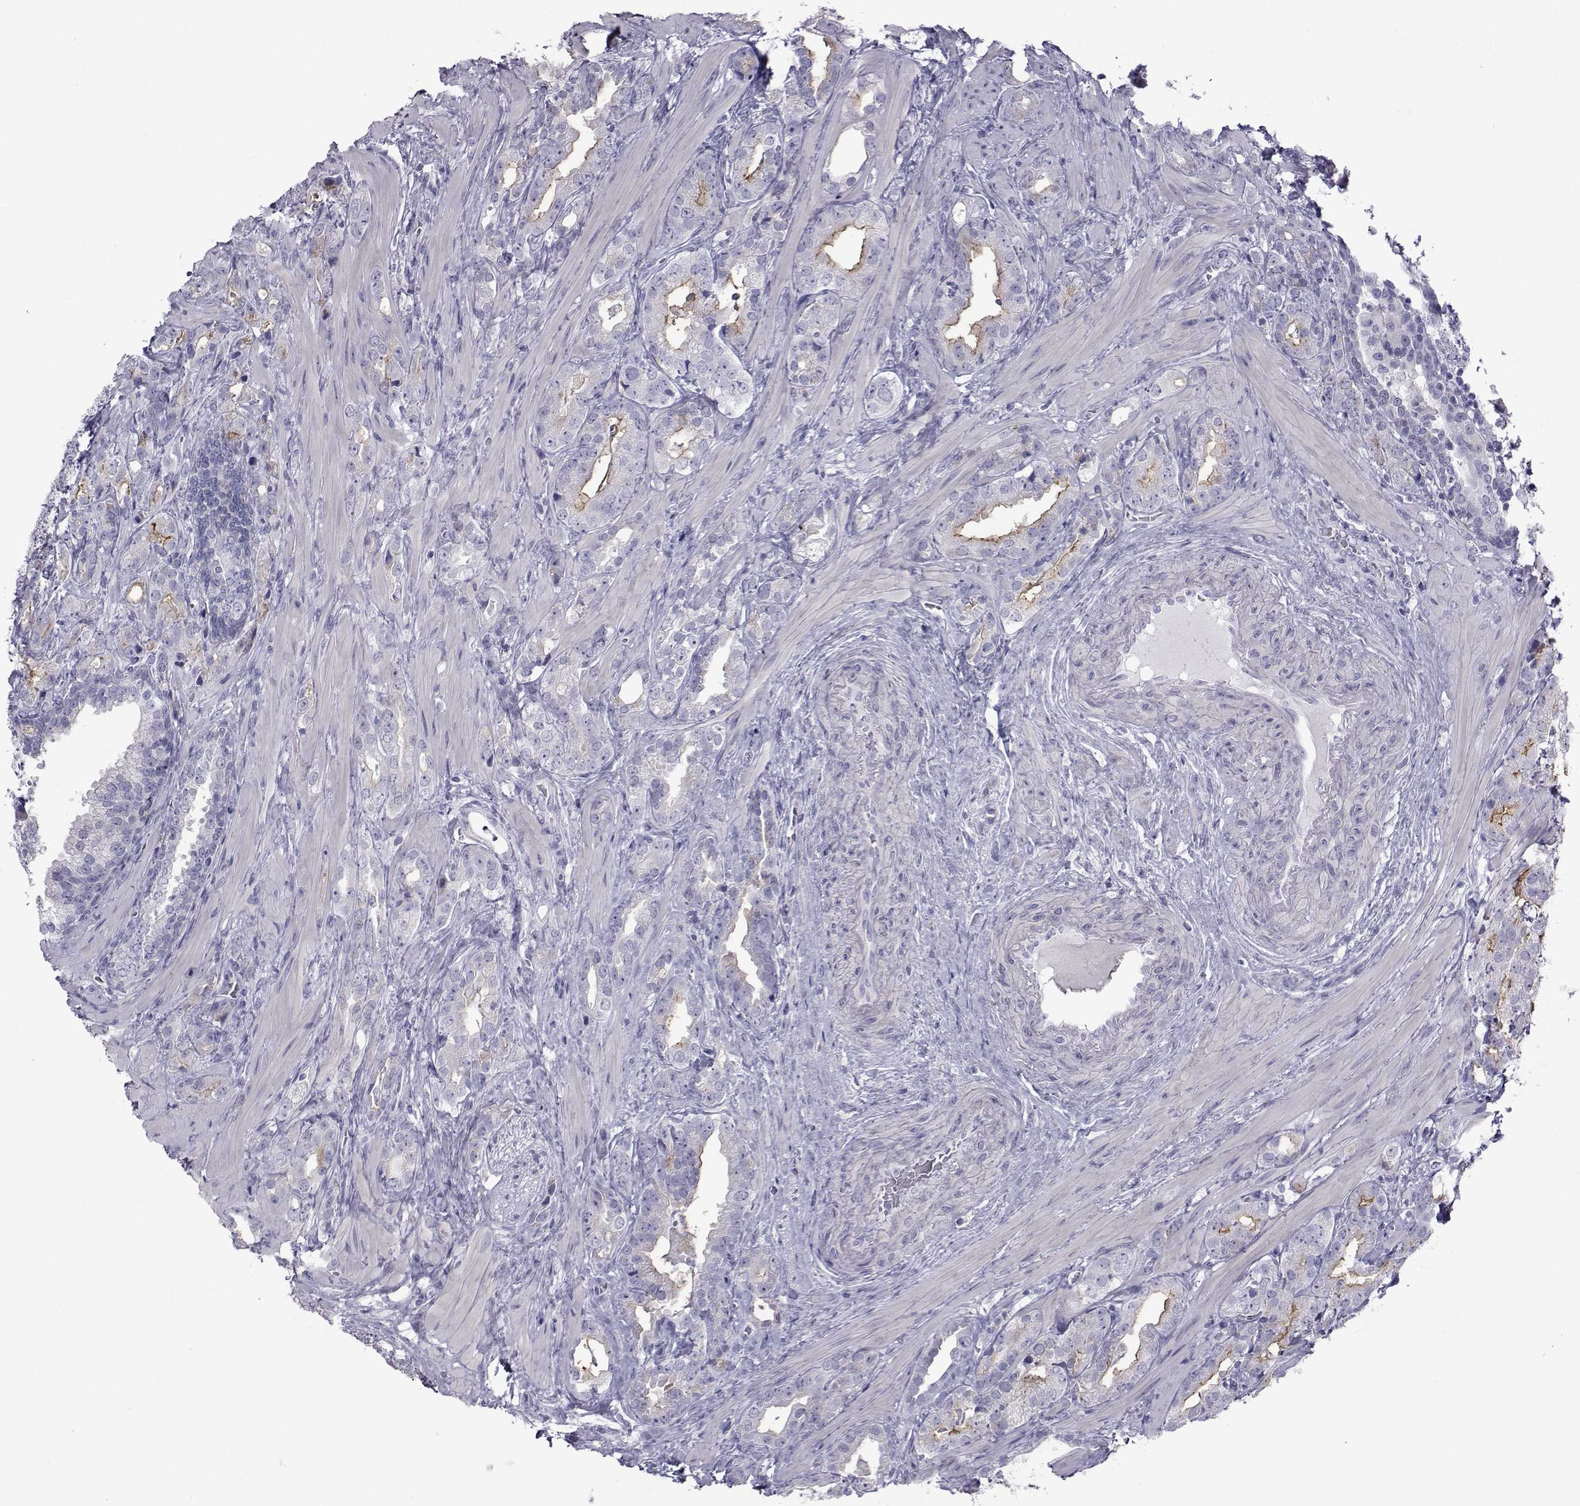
{"staining": {"intensity": "strong", "quantity": "<25%", "location": "cytoplasmic/membranous"}, "tissue": "prostate cancer", "cell_type": "Tumor cells", "image_type": "cancer", "snomed": [{"axis": "morphology", "description": "Adenocarcinoma, NOS"}, {"axis": "topography", "description": "Prostate"}], "caption": "Protein staining by IHC demonstrates strong cytoplasmic/membranous staining in about <25% of tumor cells in prostate cancer (adenocarcinoma).", "gene": "FDXR", "patient": {"sex": "male", "age": 57}}